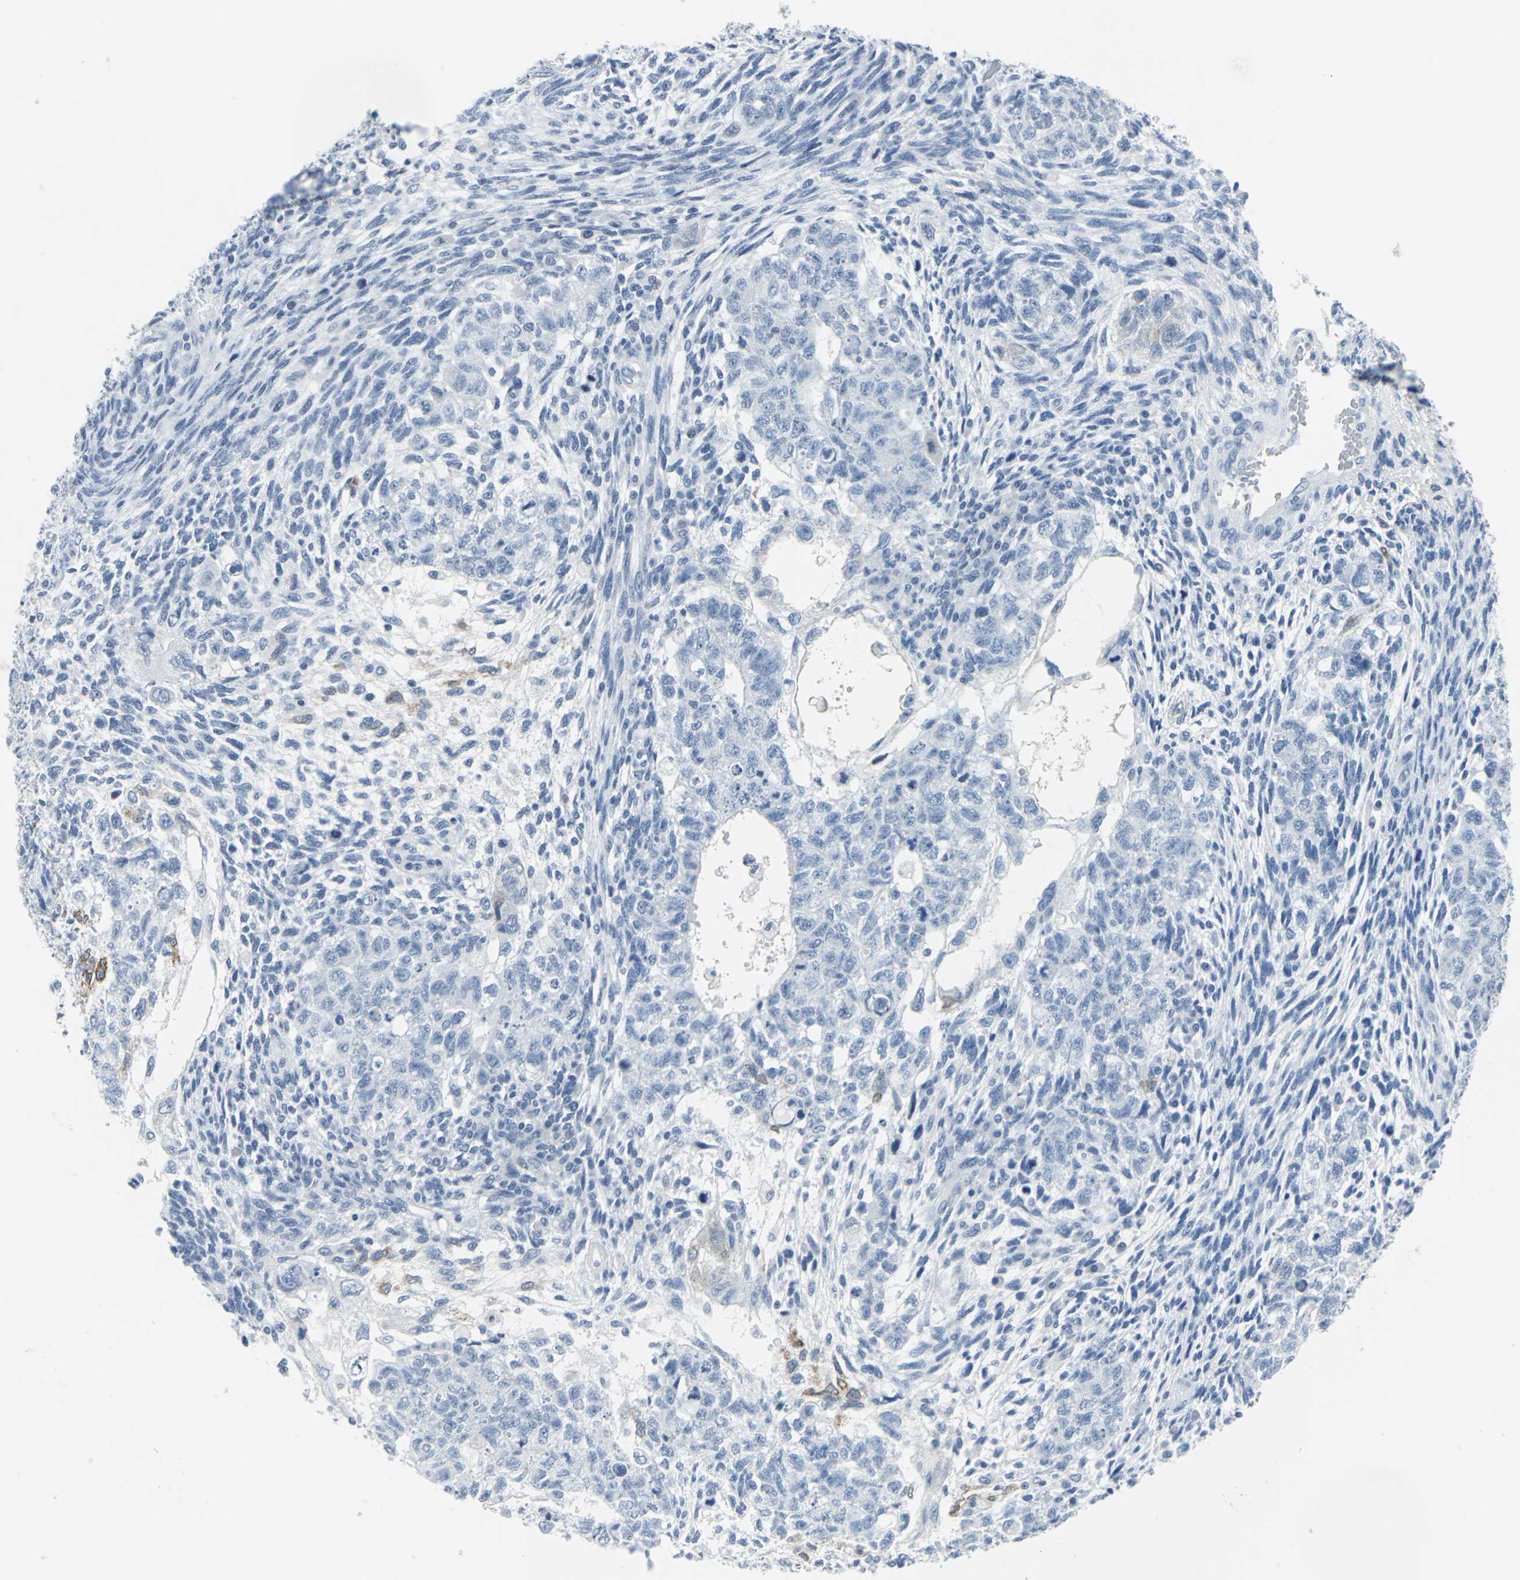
{"staining": {"intensity": "negative", "quantity": "none", "location": "none"}, "tissue": "testis cancer", "cell_type": "Tumor cells", "image_type": "cancer", "snomed": [{"axis": "morphology", "description": "Normal tissue, NOS"}, {"axis": "morphology", "description": "Carcinoma, Embryonal, NOS"}, {"axis": "topography", "description": "Testis"}], "caption": "The photomicrograph displays no significant positivity in tumor cells of testis cancer (embryonal carcinoma).", "gene": "CYB5A", "patient": {"sex": "male", "age": 36}}